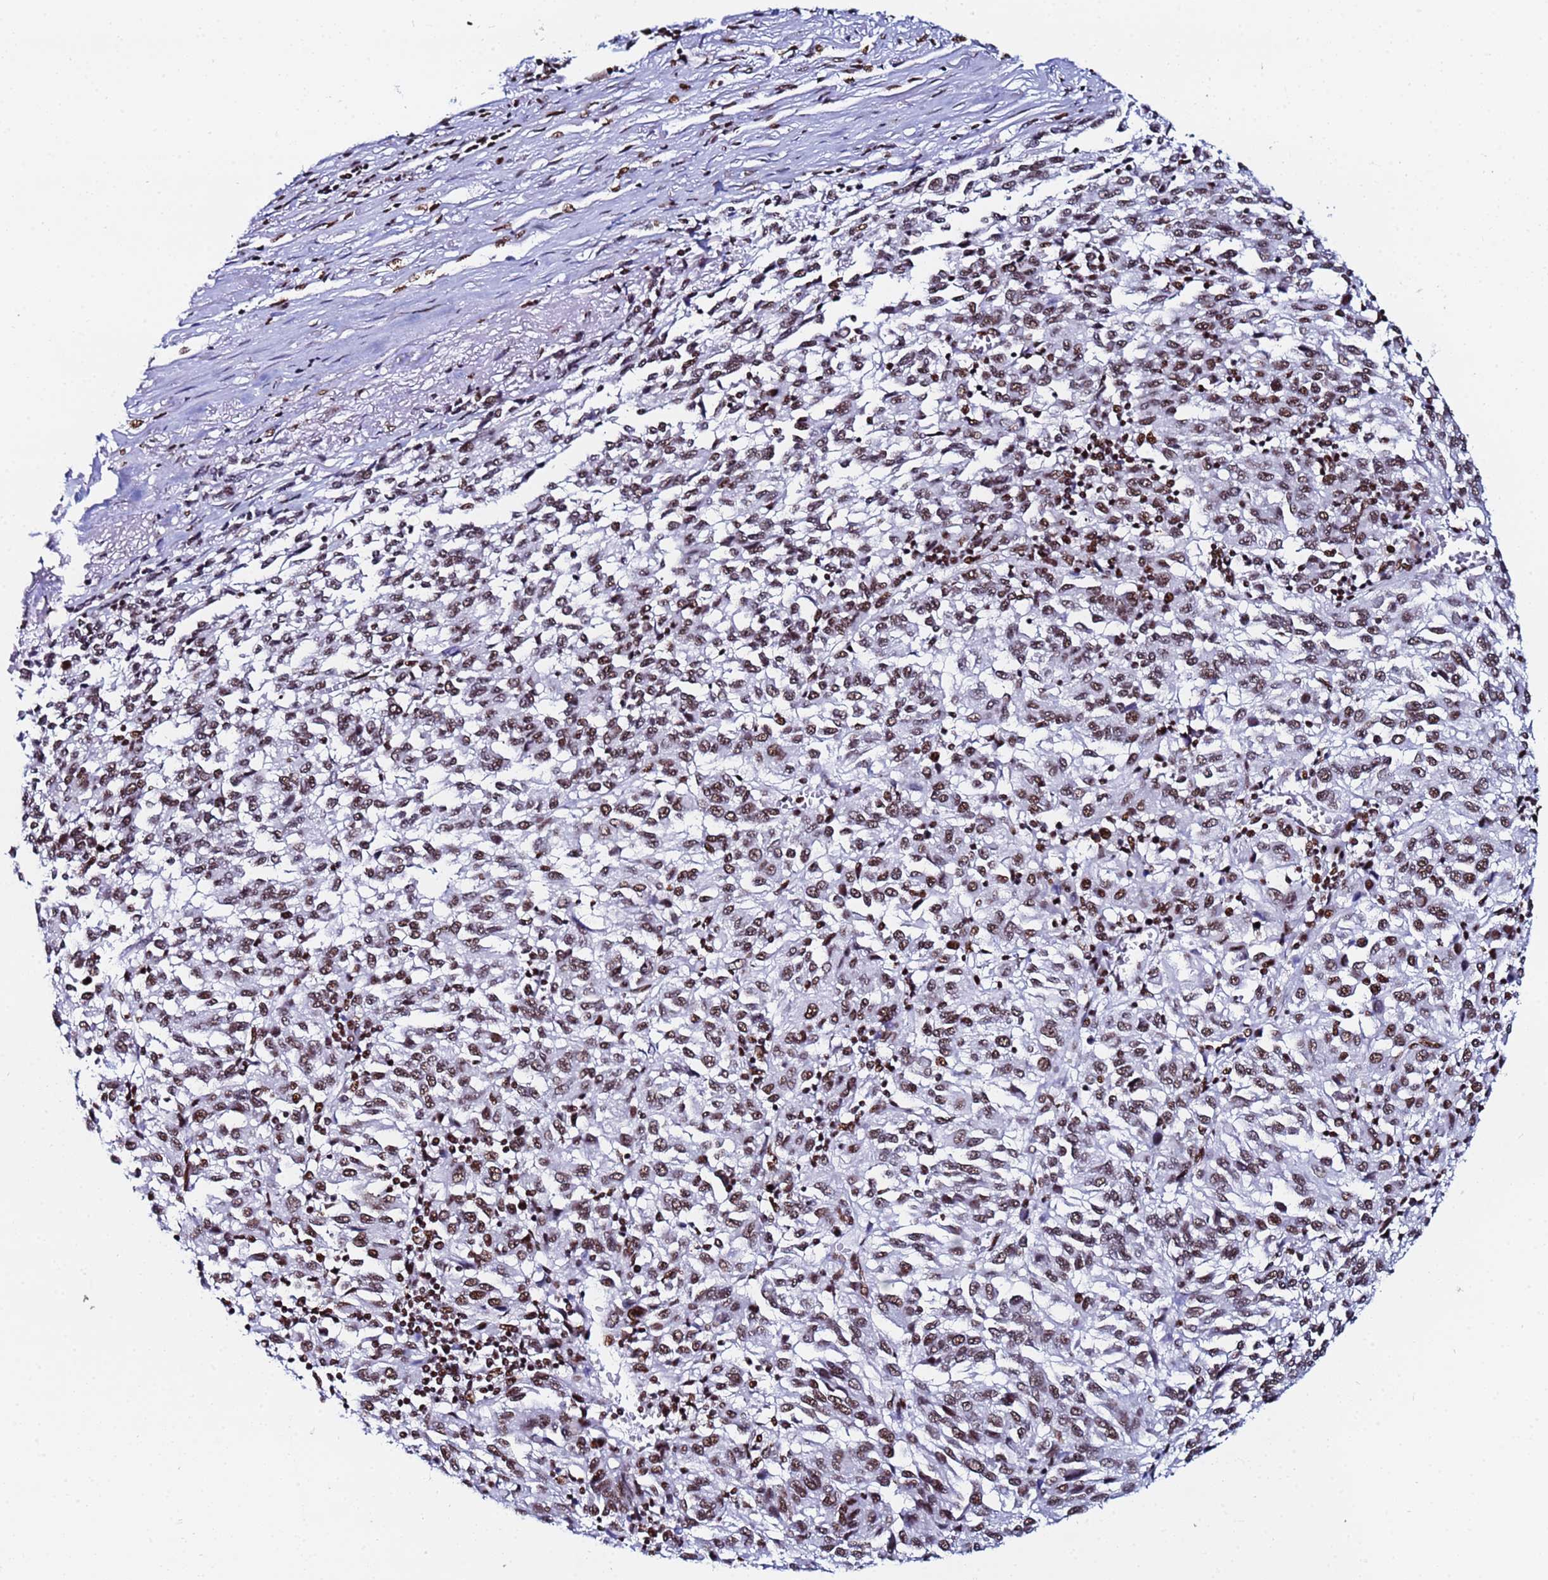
{"staining": {"intensity": "moderate", "quantity": ">75%", "location": "nuclear"}, "tissue": "melanoma", "cell_type": "Tumor cells", "image_type": "cancer", "snomed": [{"axis": "morphology", "description": "Malignant melanoma, Metastatic site"}, {"axis": "topography", "description": "Lung"}], "caption": "Immunohistochemical staining of melanoma reveals medium levels of moderate nuclear expression in about >75% of tumor cells. (Brightfield microscopy of DAB IHC at high magnification).", "gene": "SNRPA1", "patient": {"sex": "male", "age": 64}}